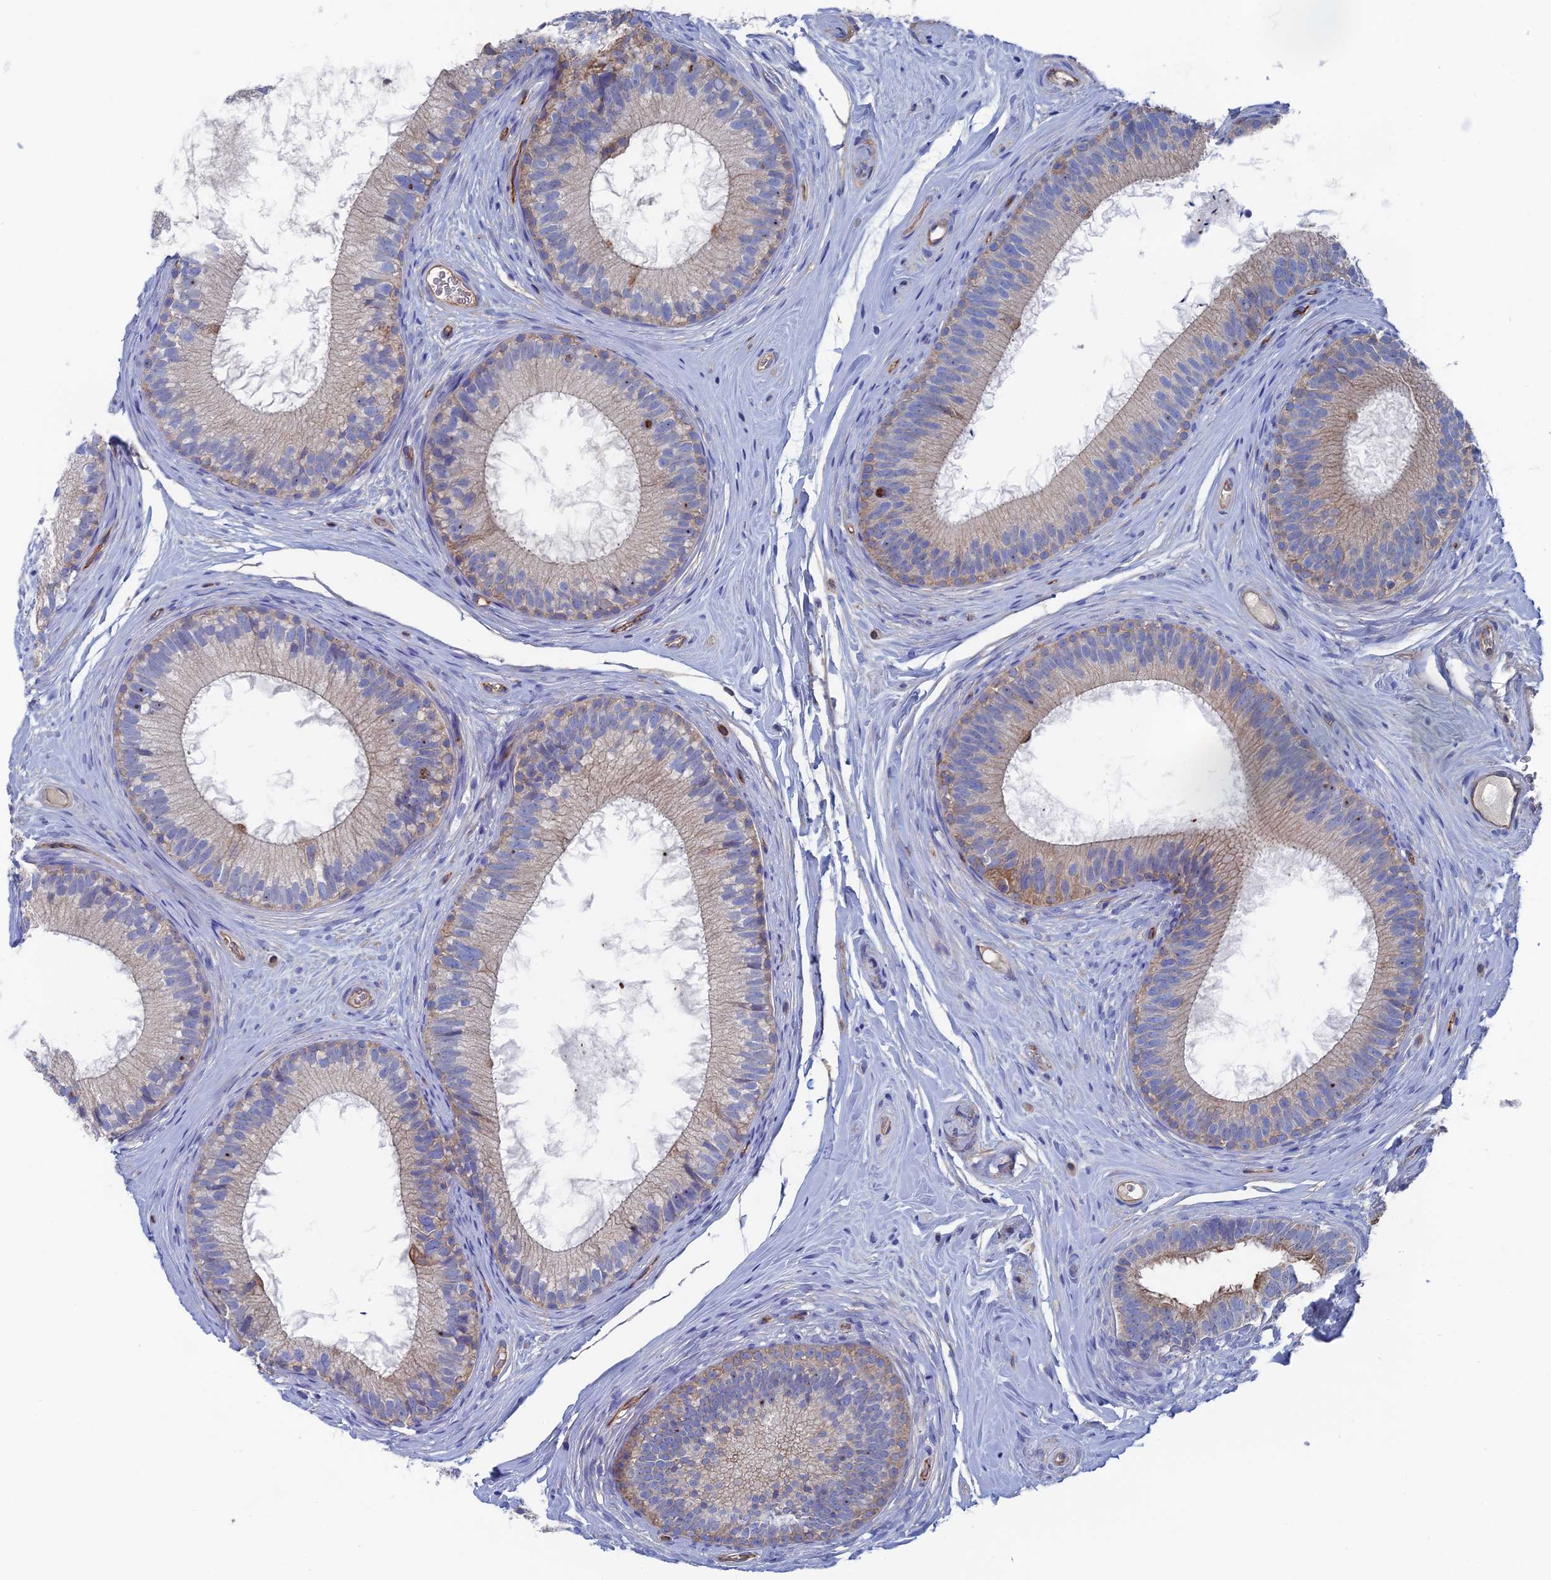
{"staining": {"intensity": "moderate", "quantity": "25%-75%", "location": "cytoplasmic/membranous"}, "tissue": "epididymis", "cell_type": "Glandular cells", "image_type": "normal", "snomed": [{"axis": "morphology", "description": "Normal tissue, NOS"}, {"axis": "topography", "description": "Epididymis"}], "caption": "Epididymis stained with immunohistochemistry demonstrates moderate cytoplasmic/membranous positivity in approximately 25%-75% of glandular cells.", "gene": "SNX11", "patient": {"sex": "male", "age": 33}}